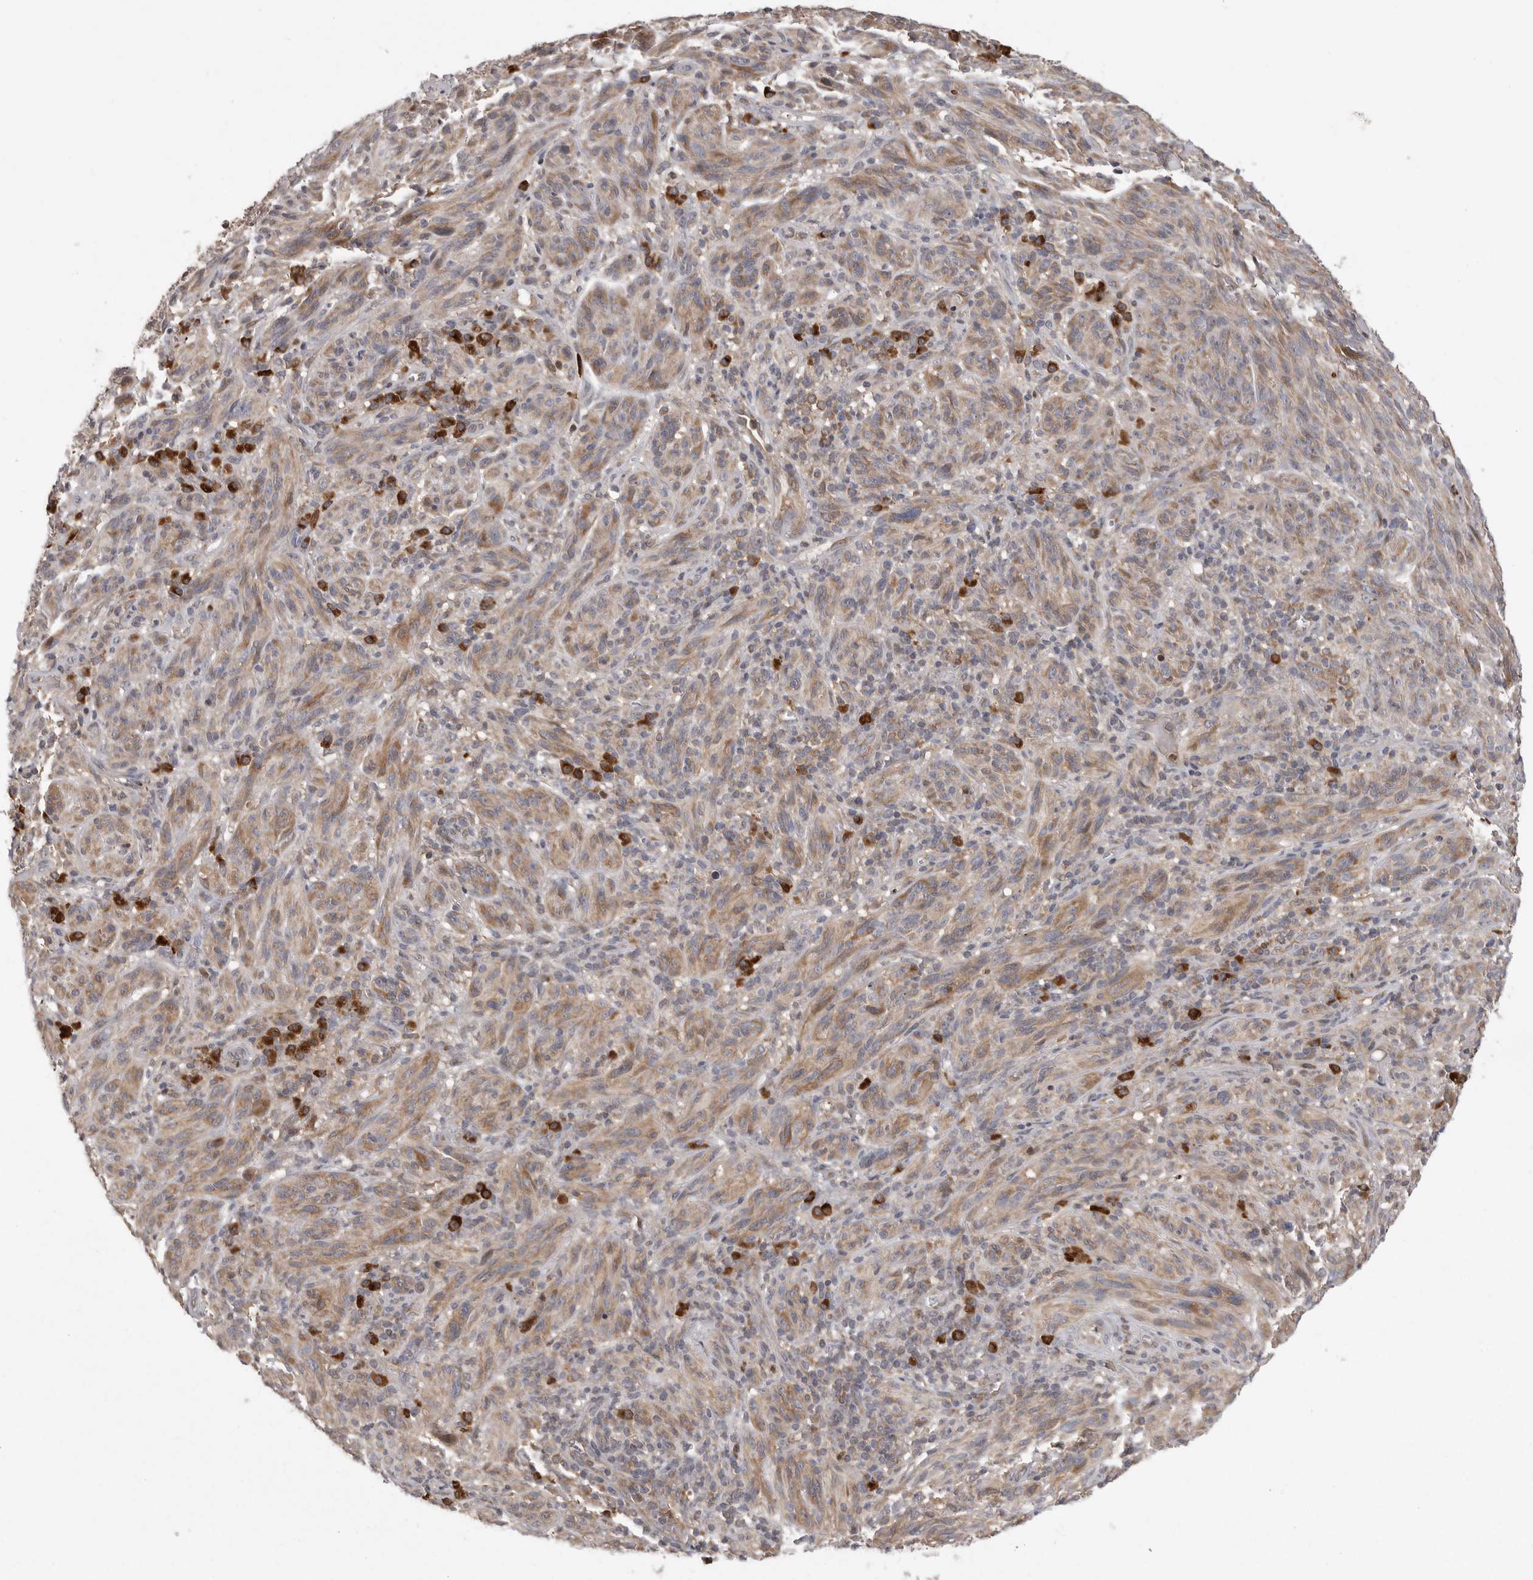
{"staining": {"intensity": "moderate", "quantity": ">75%", "location": "cytoplasmic/membranous"}, "tissue": "melanoma", "cell_type": "Tumor cells", "image_type": "cancer", "snomed": [{"axis": "morphology", "description": "Malignant melanoma, NOS"}, {"axis": "topography", "description": "Skin of head"}], "caption": "Immunohistochemistry (IHC) of malignant melanoma reveals medium levels of moderate cytoplasmic/membranous positivity in about >75% of tumor cells.", "gene": "OXR1", "patient": {"sex": "male", "age": 96}}